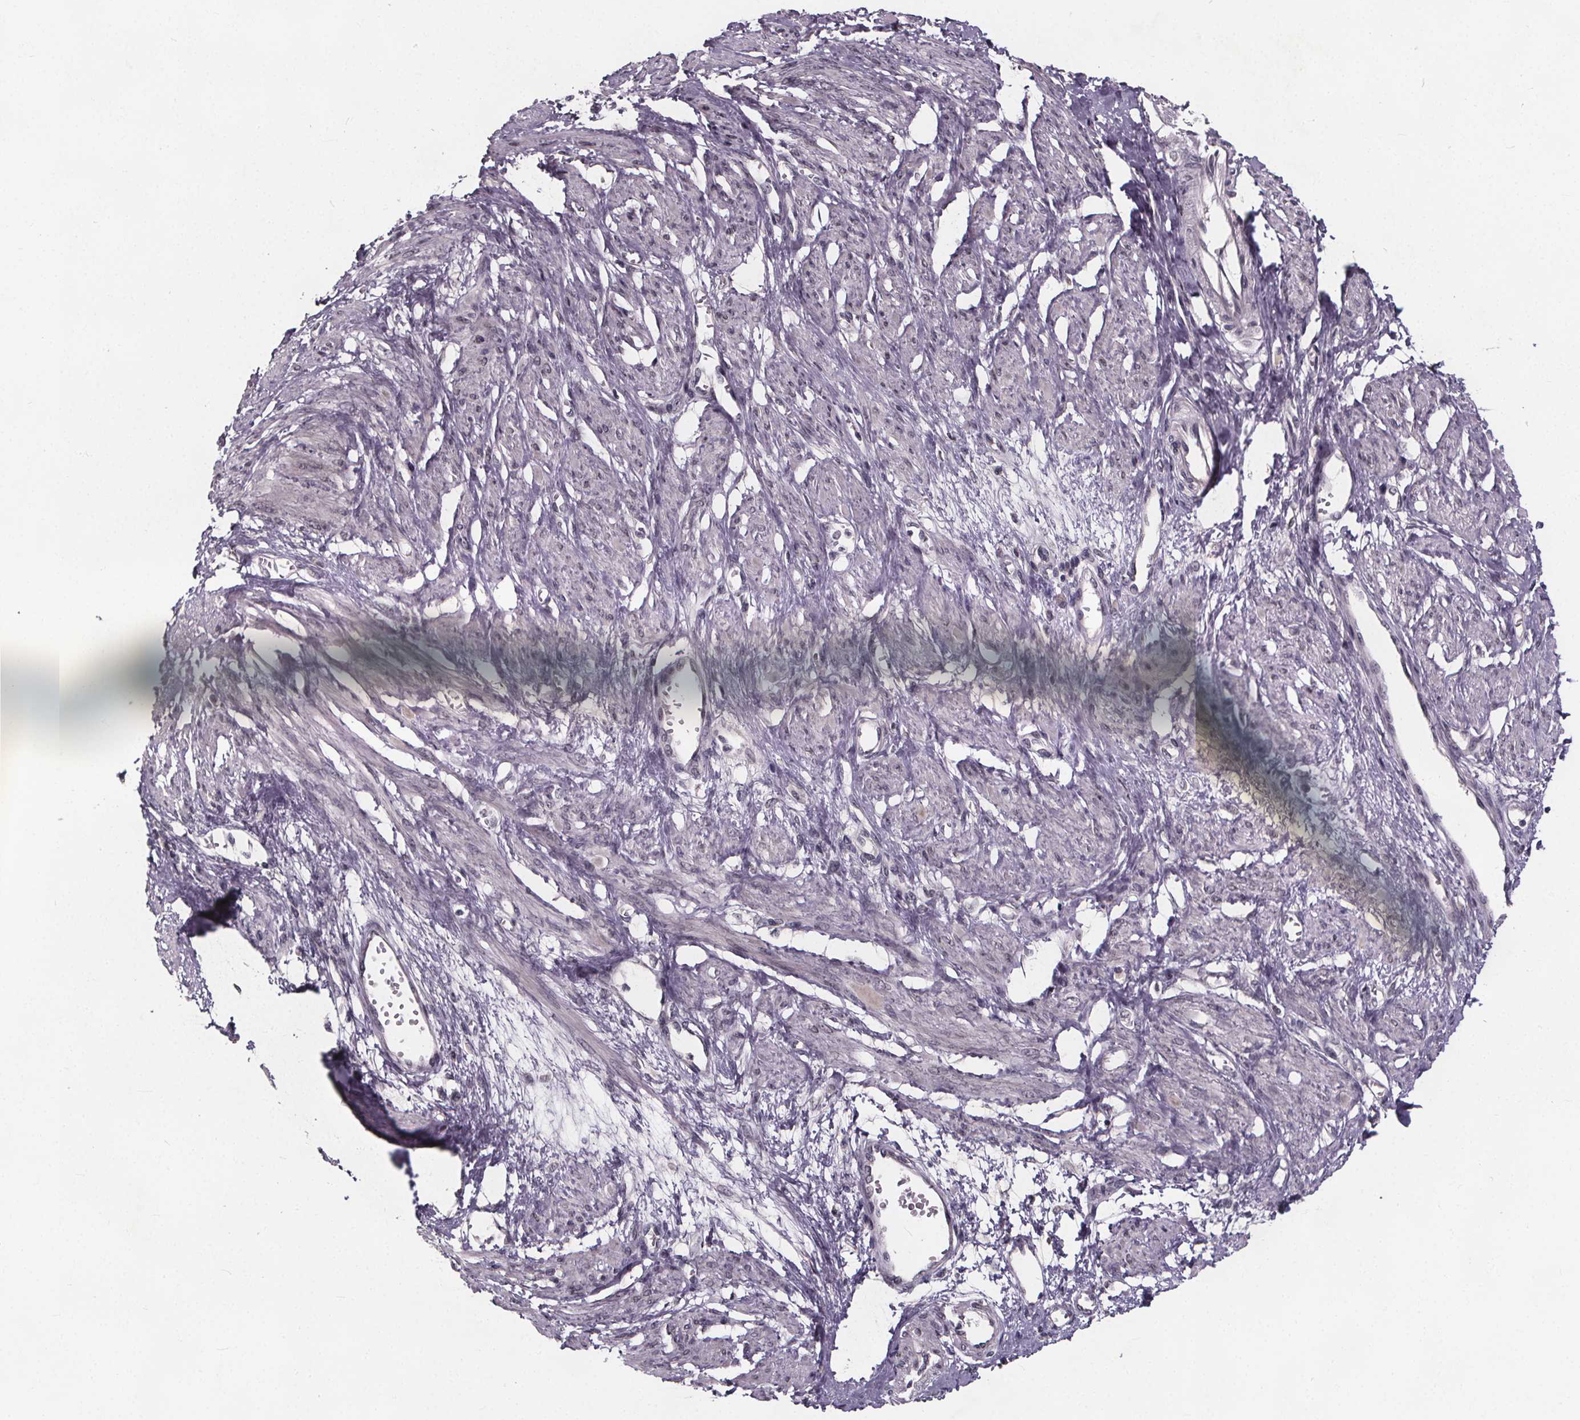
{"staining": {"intensity": "negative", "quantity": "none", "location": "none"}, "tissue": "smooth muscle", "cell_type": "Smooth muscle cells", "image_type": "normal", "snomed": [{"axis": "morphology", "description": "Normal tissue, NOS"}, {"axis": "topography", "description": "Smooth muscle"}, {"axis": "topography", "description": "Uterus"}], "caption": "Smooth muscle cells show no significant protein staining in normal smooth muscle.", "gene": "FAM181B", "patient": {"sex": "female", "age": 39}}